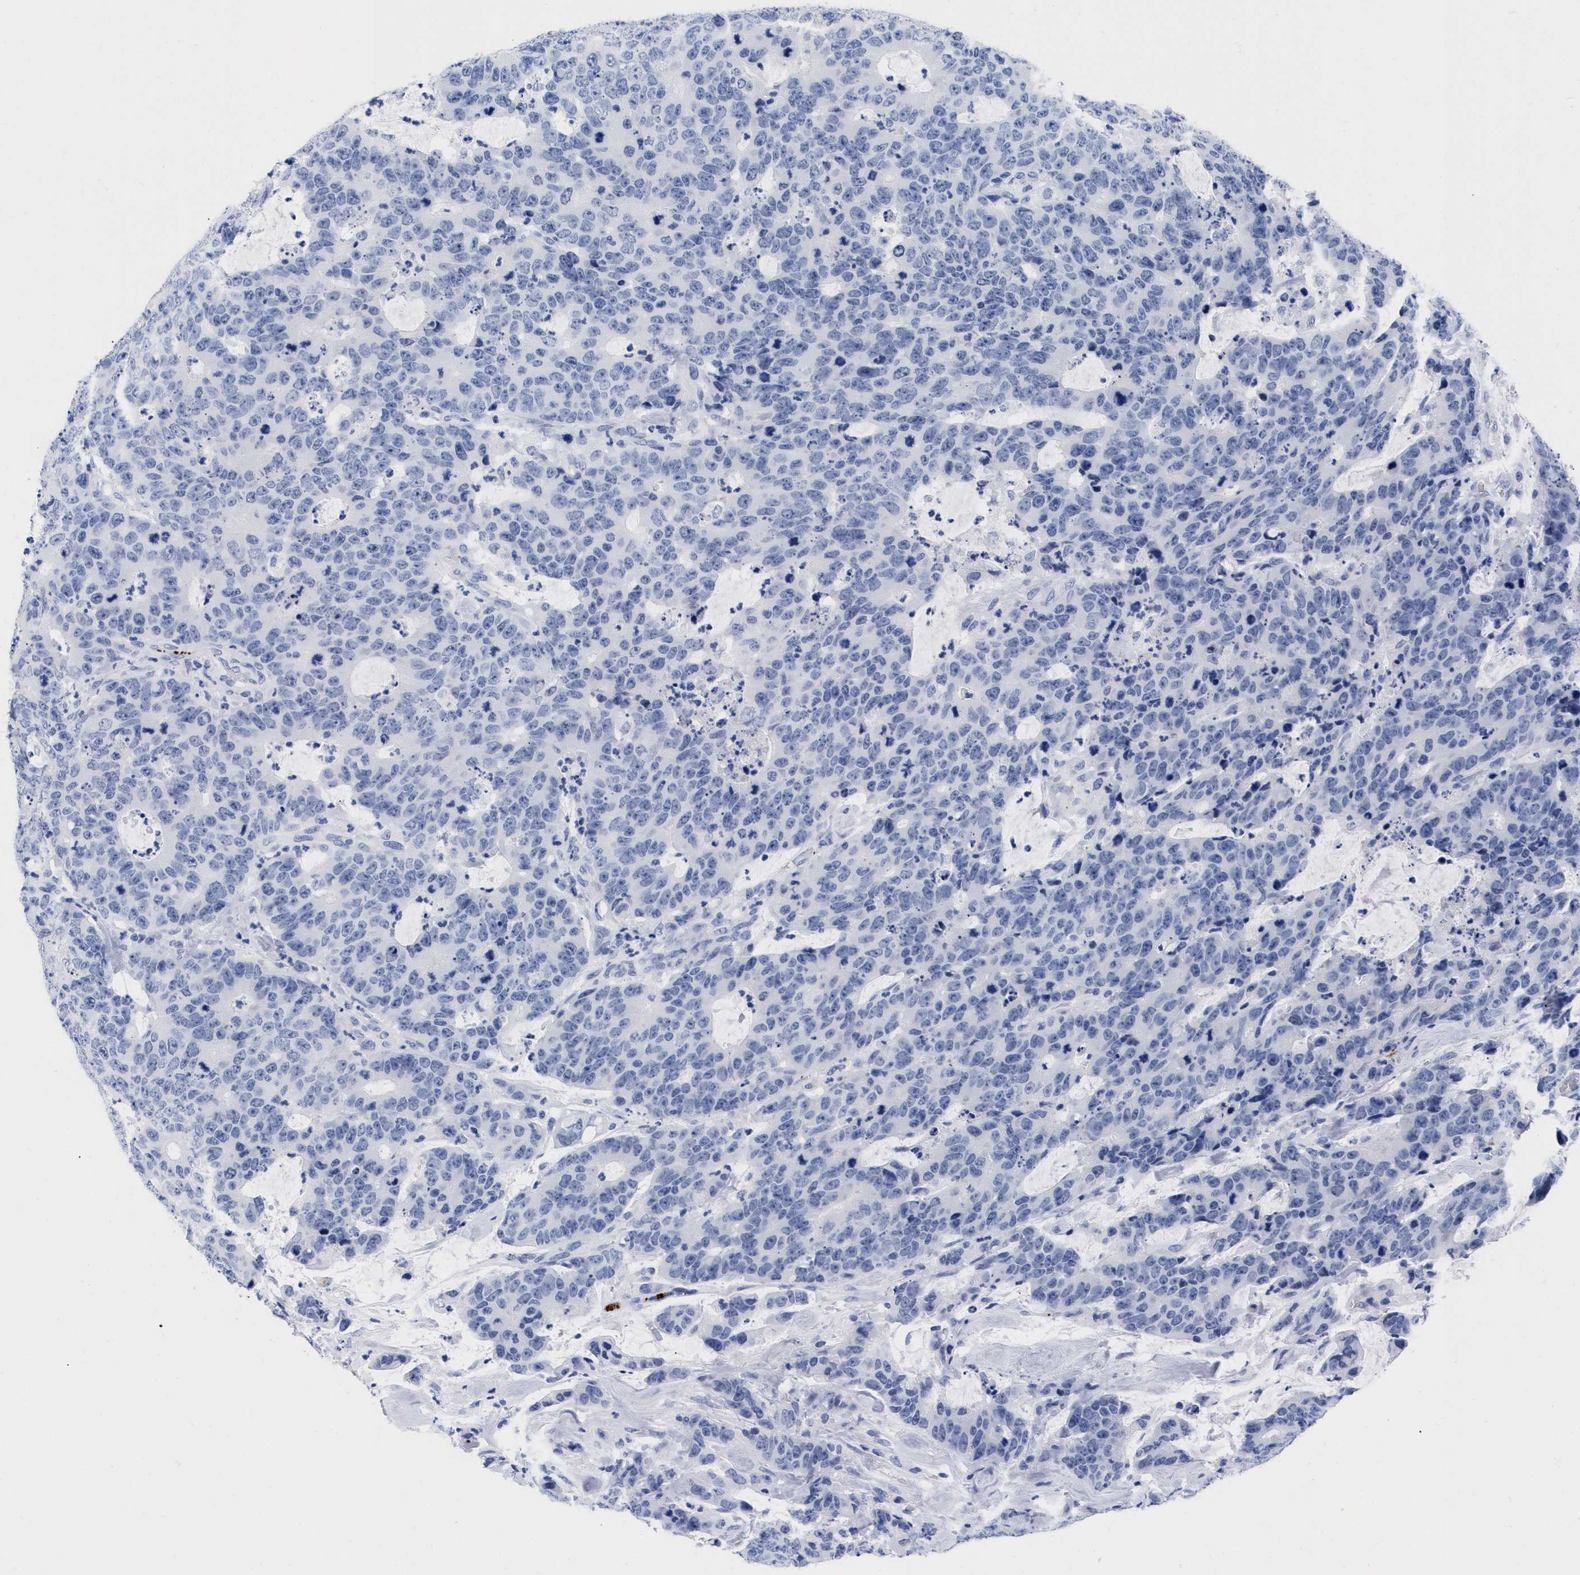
{"staining": {"intensity": "negative", "quantity": "none", "location": "none"}, "tissue": "colorectal cancer", "cell_type": "Tumor cells", "image_type": "cancer", "snomed": [{"axis": "morphology", "description": "Adenocarcinoma, NOS"}, {"axis": "topography", "description": "Colon"}], "caption": "The micrograph demonstrates no staining of tumor cells in adenocarcinoma (colorectal). The staining was performed using DAB to visualize the protein expression in brown, while the nuclei were stained in blue with hematoxylin (Magnification: 20x).", "gene": "TREML1", "patient": {"sex": "female", "age": 86}}